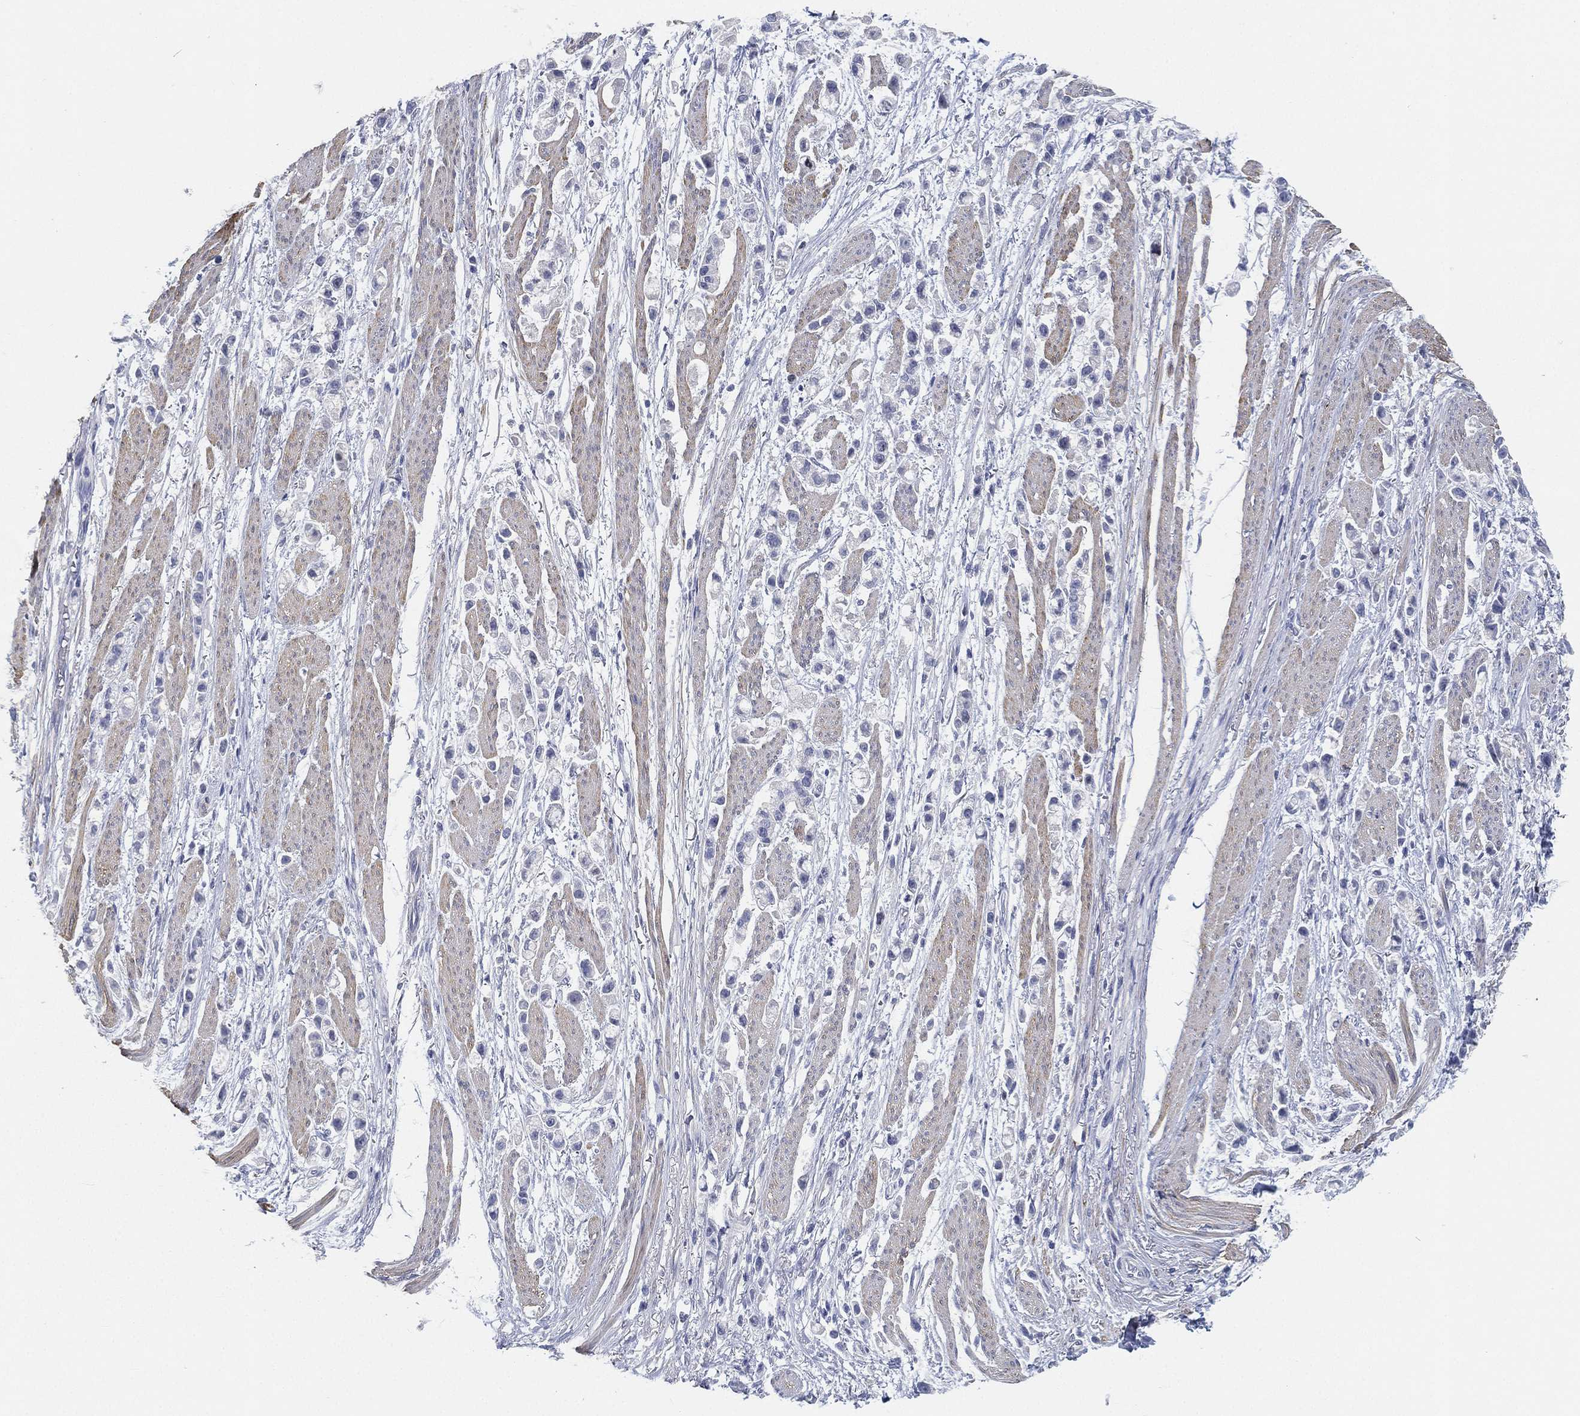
{"staining": {"intensity": "negative", "quantity": "none", "location": "none"}, "tissue": "stomach cancer", "cell_type": "Tumor cells", "image_type": "cancer", "snomed": [{"axis": "morphology", "description": "Adenocarcinoma, NOS"}, {"axis": "topography", "description": "Stomach"}], "caption": "This photomicrograph is of stomach adenocarcinoma stained with IHC to label a protein in brown with the nuclei are counter-stained blue. There is no positivity in tumor cells.", "gene": "FAM187B", "patient": {"sex": "female", "age": 81}}